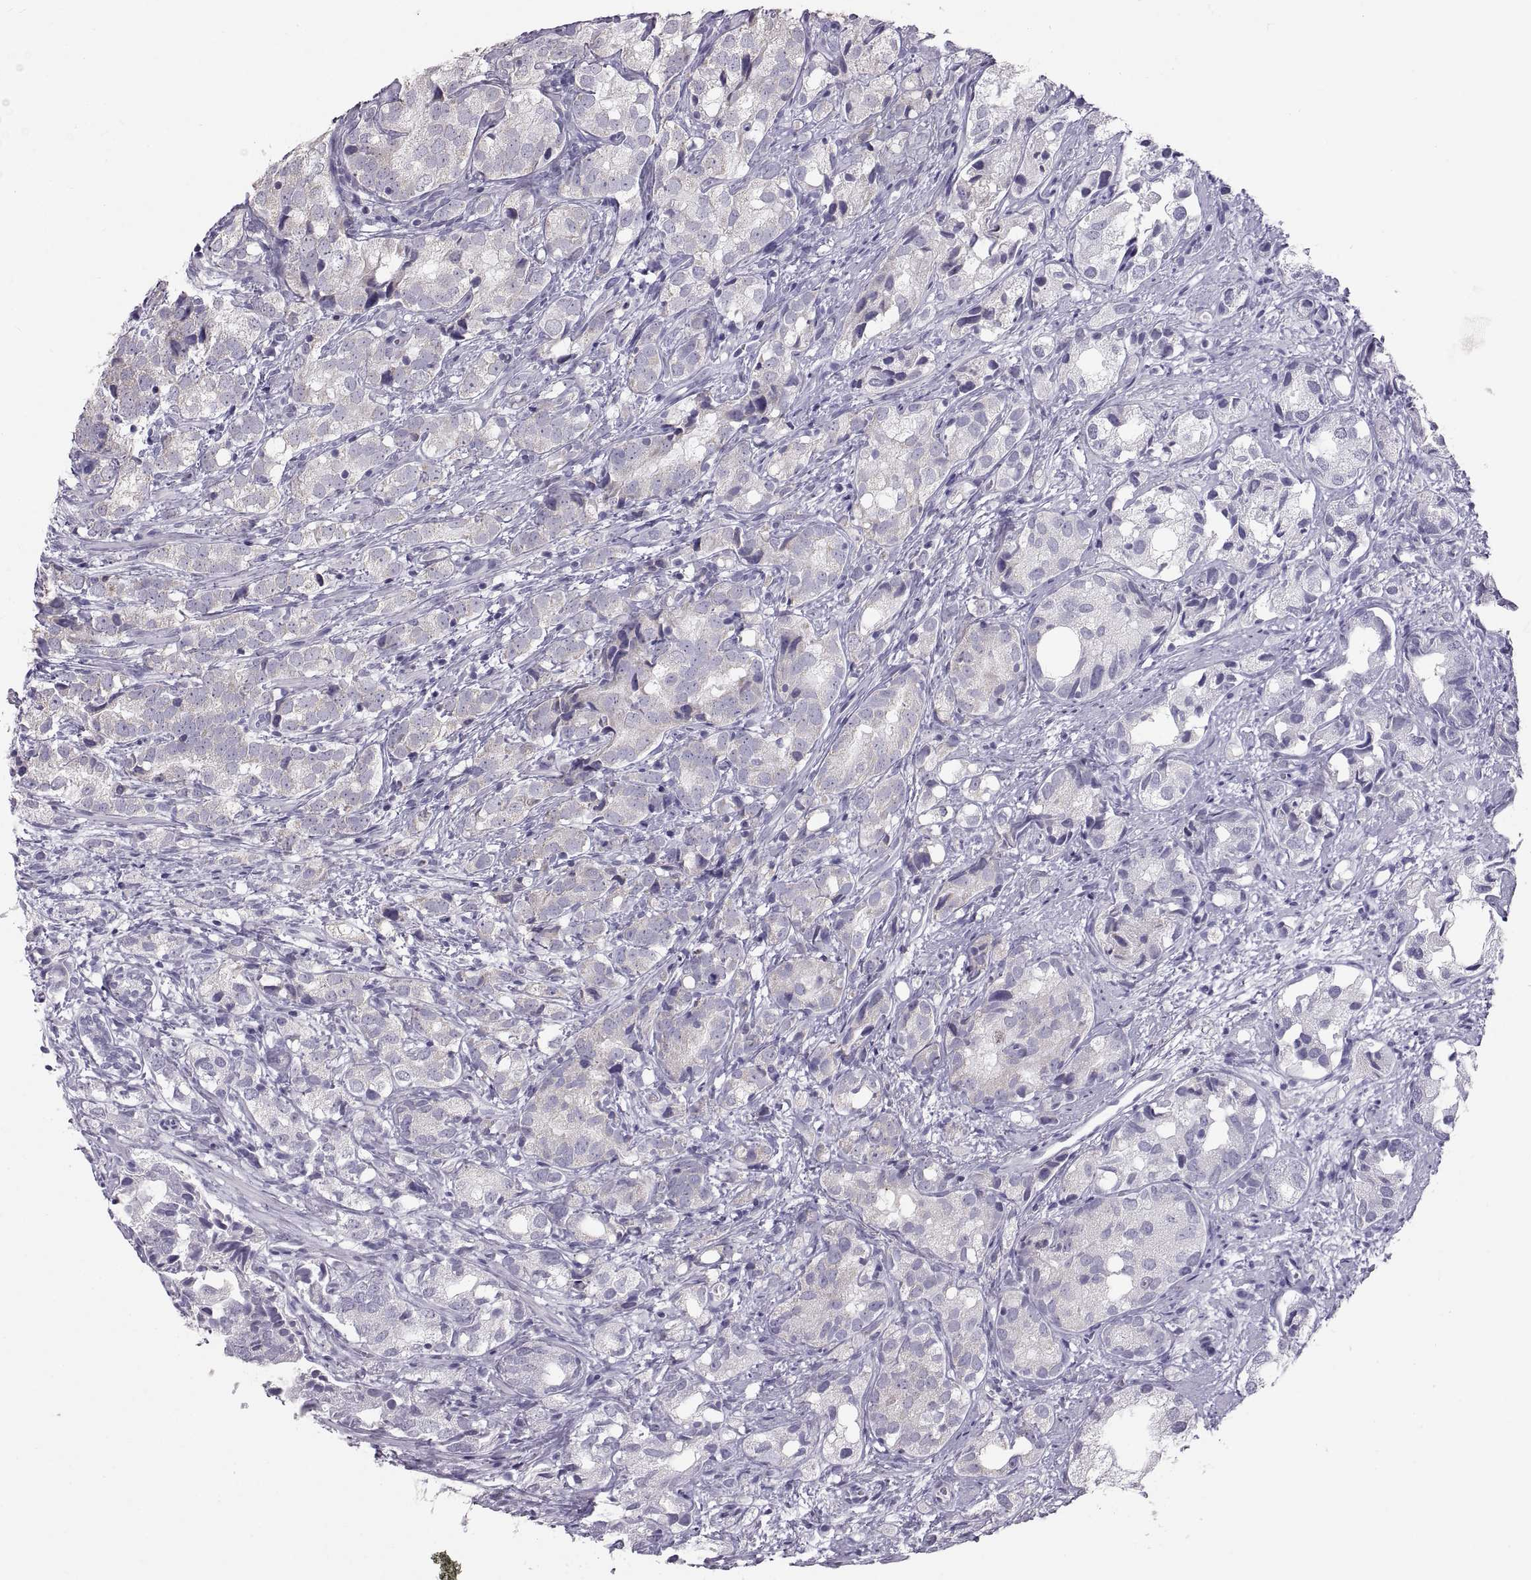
{"staining": {"intensity": "negative", "quantity": "none", "location": "none"}, "tissue": "prostate cancer", "cell_type": "Tumor cells", "image_type": "cancer", "snomed": [{"axis": "morphology", "description": "Adenocarcinoma, High grade"}, {"axis": "topography", "description": "Prostate"}], "caption": "This is an immunohistochemistry (IHC) histopathology image of prostate adenocarcinoma (high-grade). There is no positivity in tumor cells.", "gene": "WBP2NL", "patient": {"sex": "male", "age": 82}}